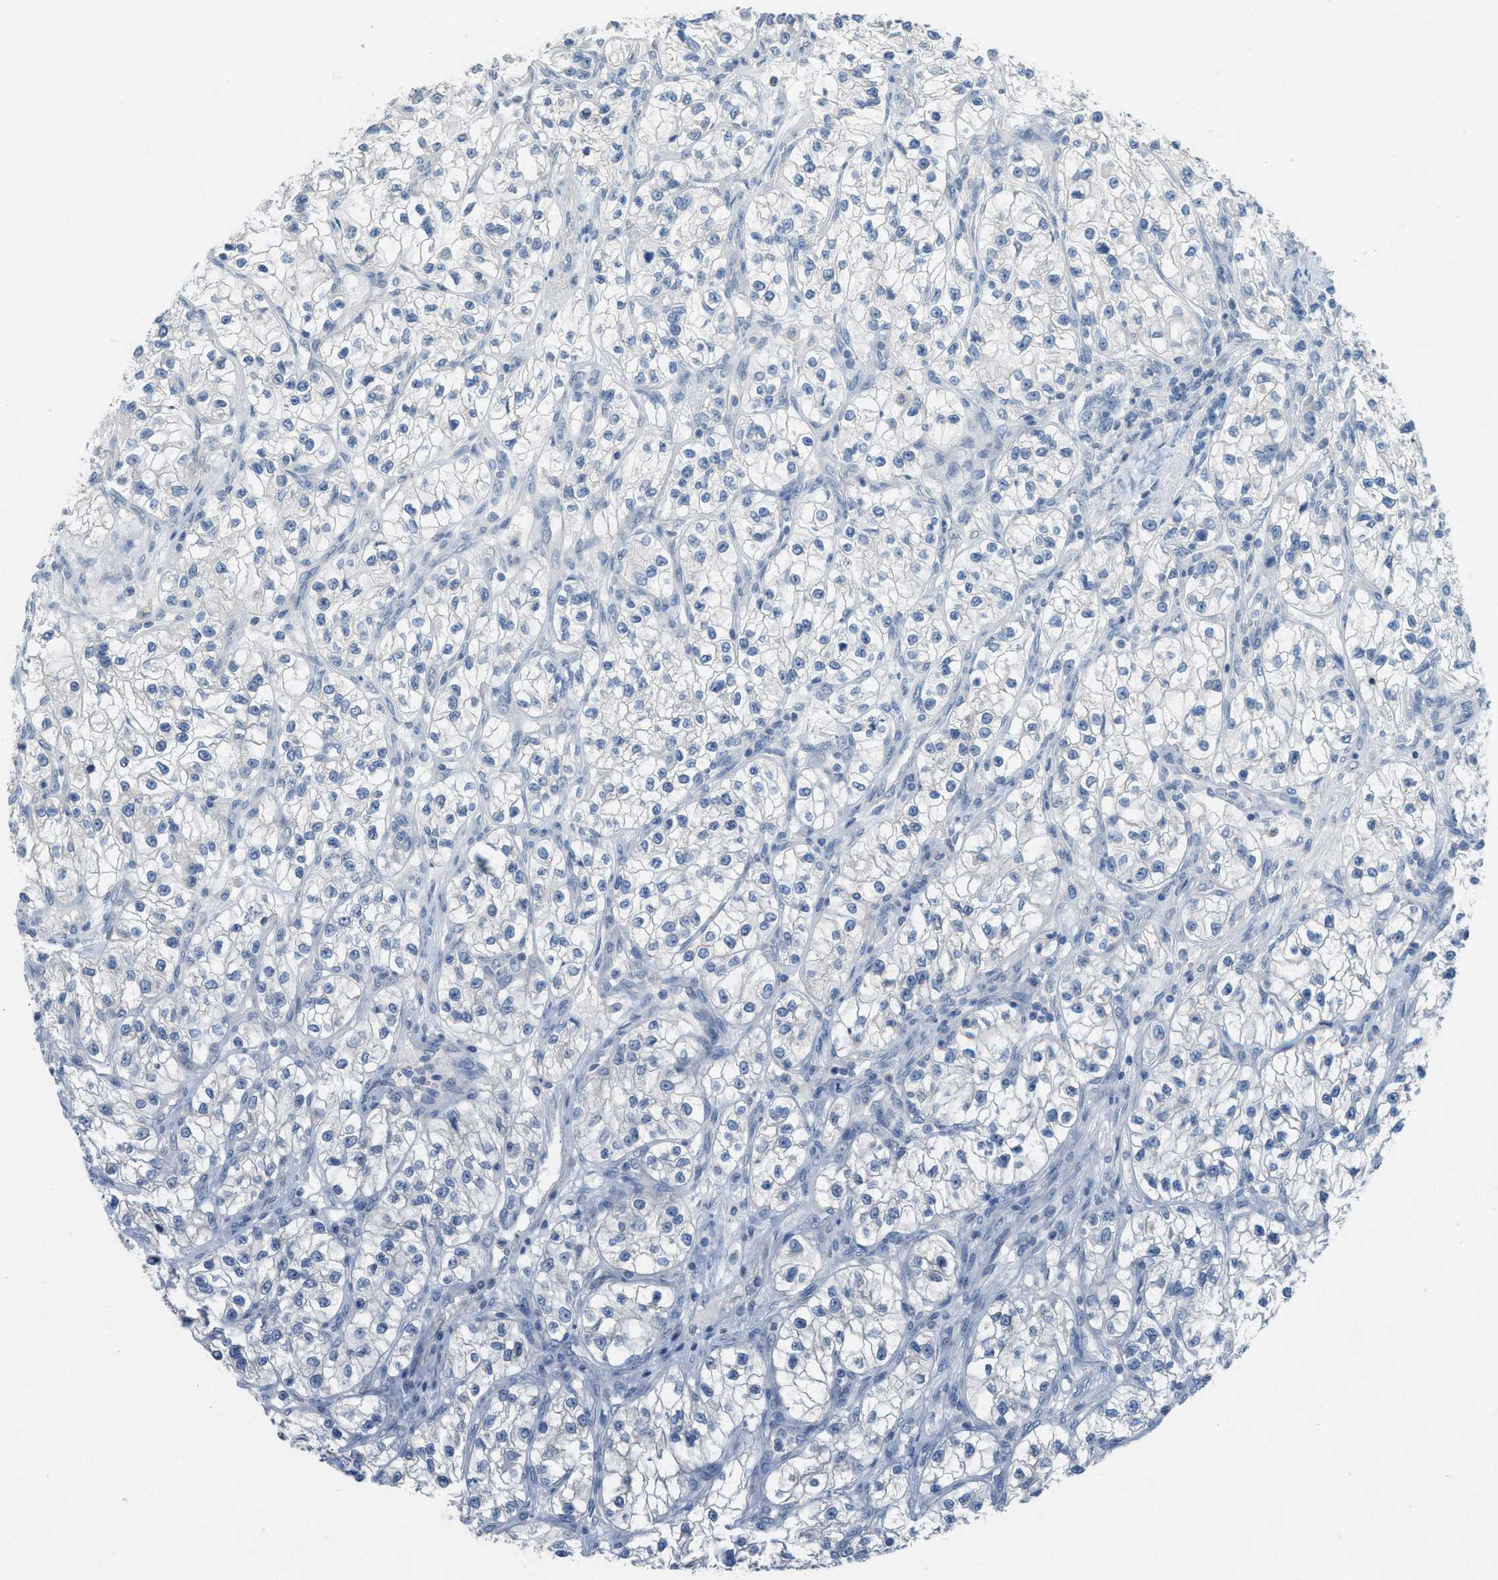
{"staining": {"intensity": "negative", "quantity": "none", "location": "none"}, "tissue": "renal cancer", "cell_type": "Tumor cells", "image_type": "cancer", "snomed": [{"axis": "morphology", "description": "Adenocarcinoma, NOS"}, {"axis": "topography", "description": "Kidney"}], "caption": "IHC image of neoplastic tissue: renal cancer (adenocarcinoma) stained with DAB (3,3'-diaminobenzidine) exhibits no significant protein staining in tumor cells.", "gene": "TXNDC2", "patient": {"sex": "female", "age": 57}}